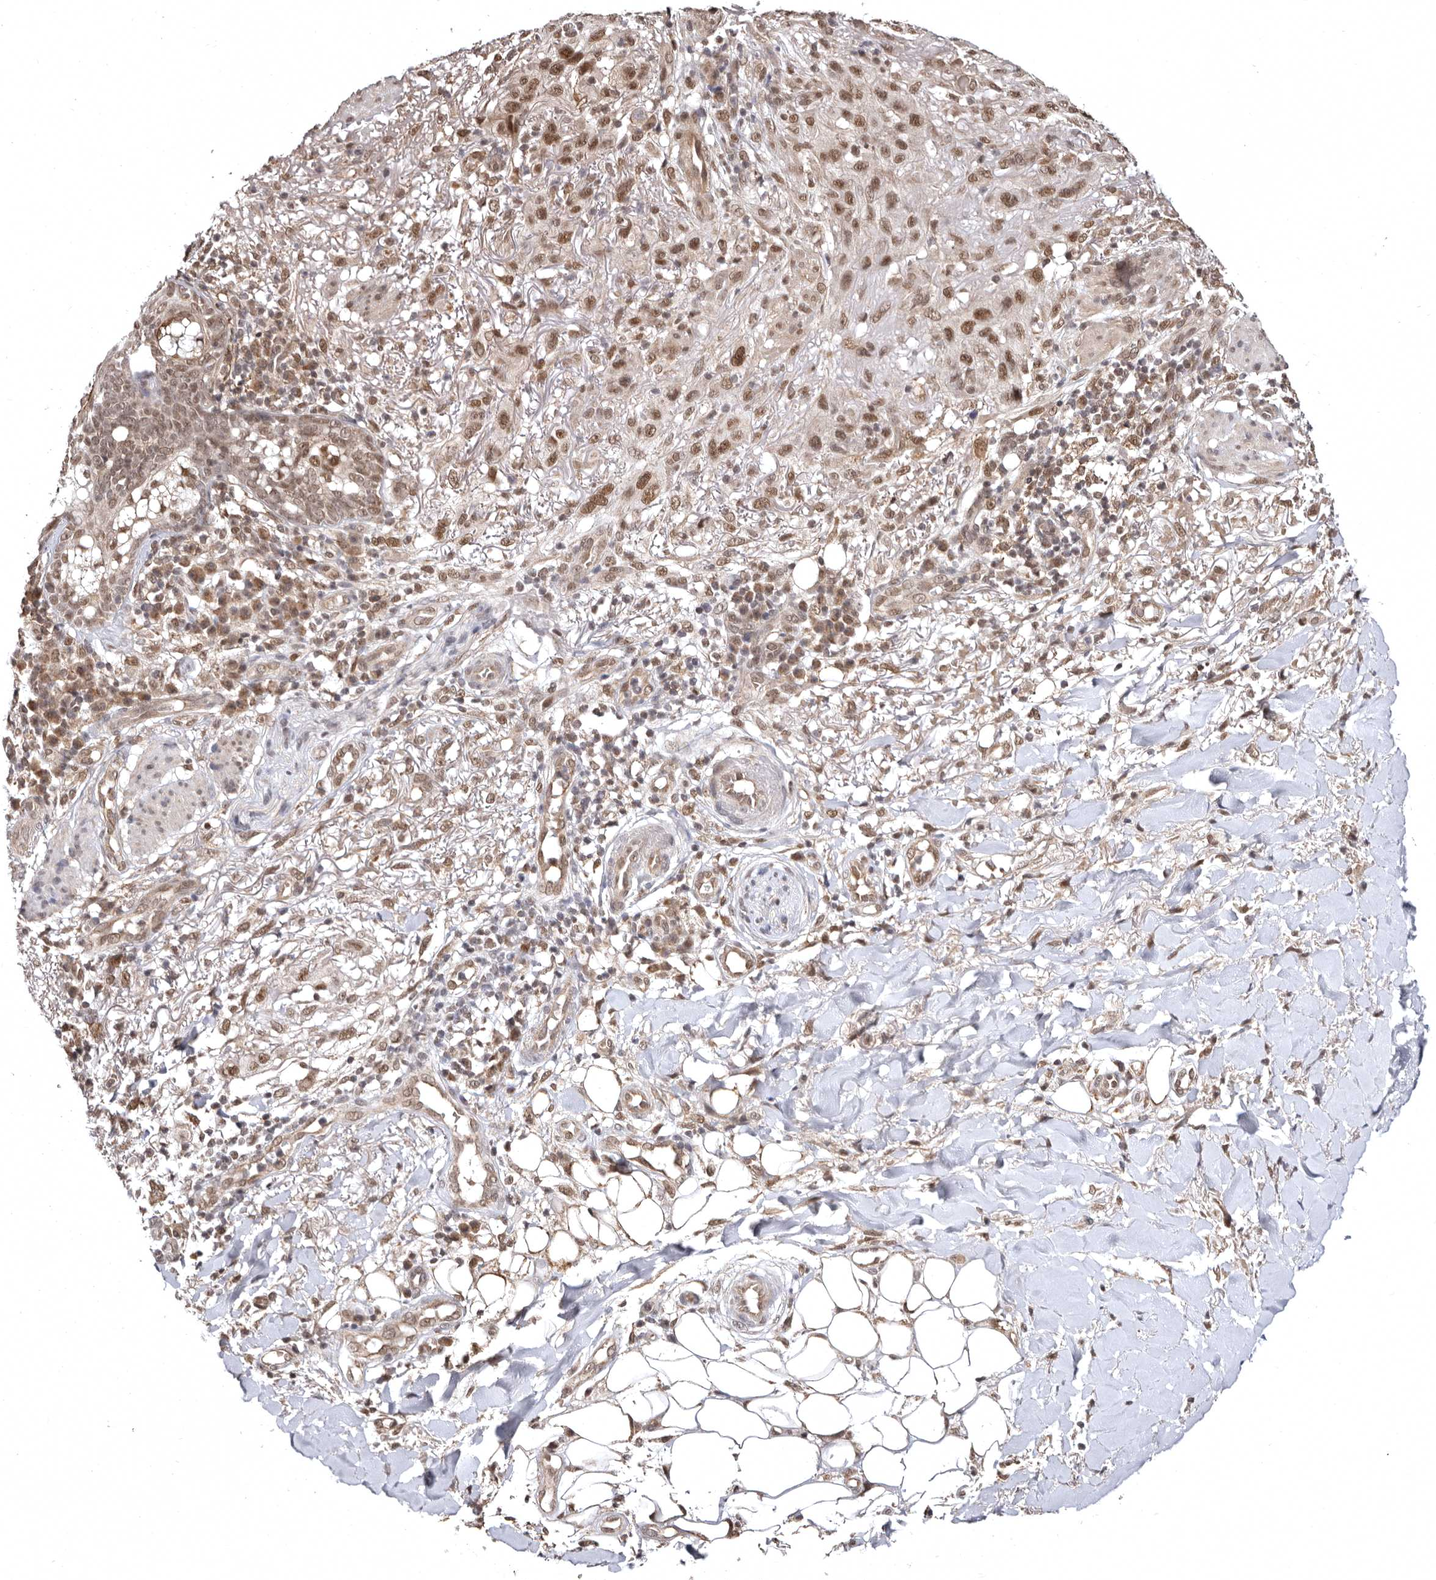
{"staining": {"intensity": "moderate", "quantity": ">75%", "location": "nuclear"}, "tissue": "skin cancer", "cell_type": "Tumor cells", "image_type": "cancer", "snomed": [{"axis": "morphology", "description": "Normal tissue, NOS"}, {"axis": "morphology", "description": "Squamous cell carcinoma, NOS"}, {"axis": "topography", "description": "Skin"}], "caption": "Immunohistochemistry micrograph of skin squamous cell carcinoma stained for a protein (brown), which reveals medium levels of moderate nuclear positivity in about >75% of tumor cells.", "gene": "MED8", "patient": {"sex": "female", "age": 96}}